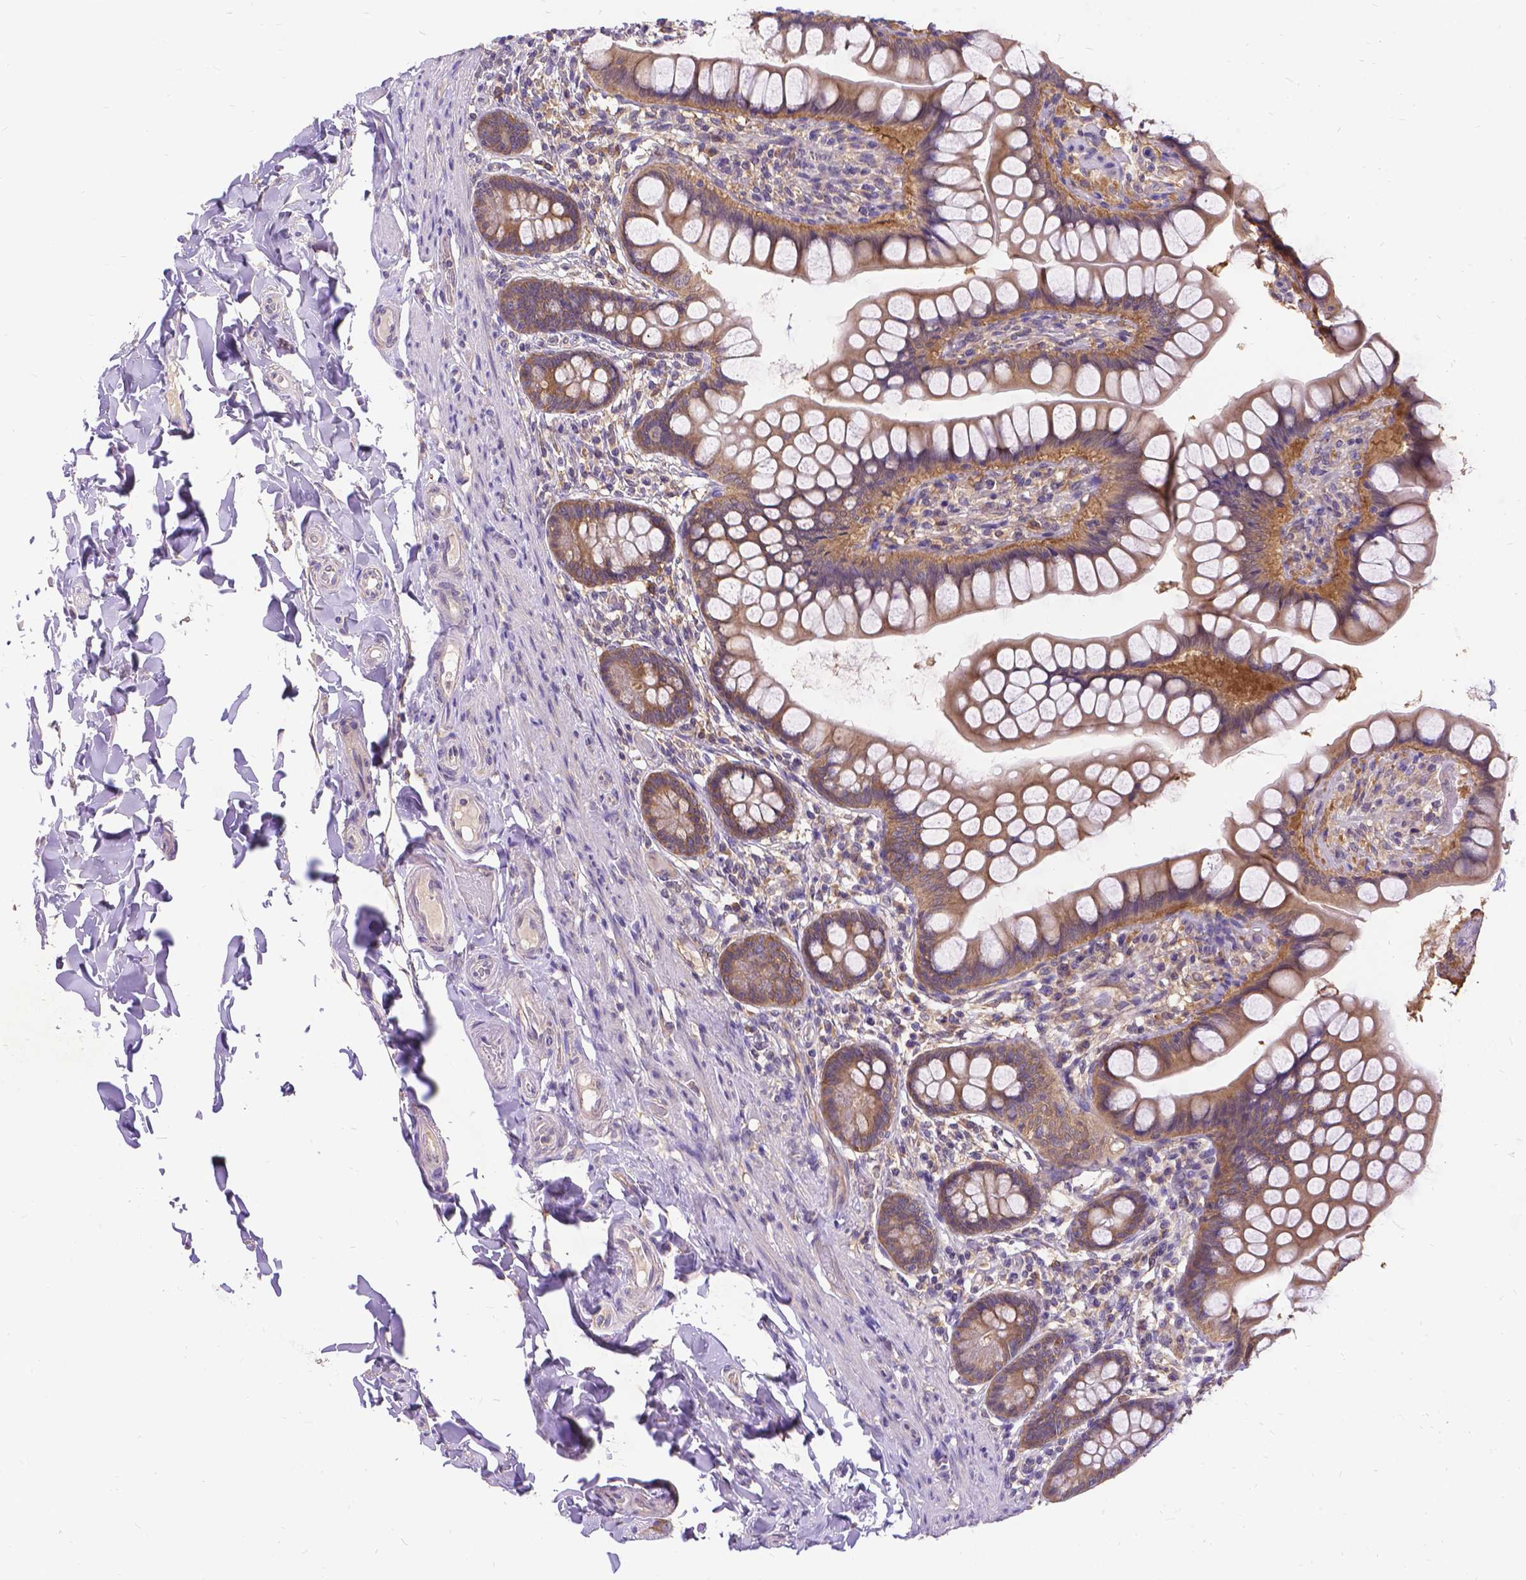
{"staining": {"intensity": "moderate", "quantity": ">75%", "location": "cytoplasmic/membranous"}, "tissue": "small intestine", "cell_type": "Glandular cells", "image_type": "normal", "snomed": [{"axis": "morphology", "description": "Normal tissue, NOS"}, {"axis": "topography", "description": "Small intestine"}], "caption": "A photomicrograph of human small intestine stained for a protein shows moderate cytoplasmic/membranous brown staining in glandular cells. (DAB (3,3'-diaminobenzidine) IHC with brightfield microscopy, high magnification).", "gene": "DENND6A", "patient": {"sex": "male", "age": 70}}